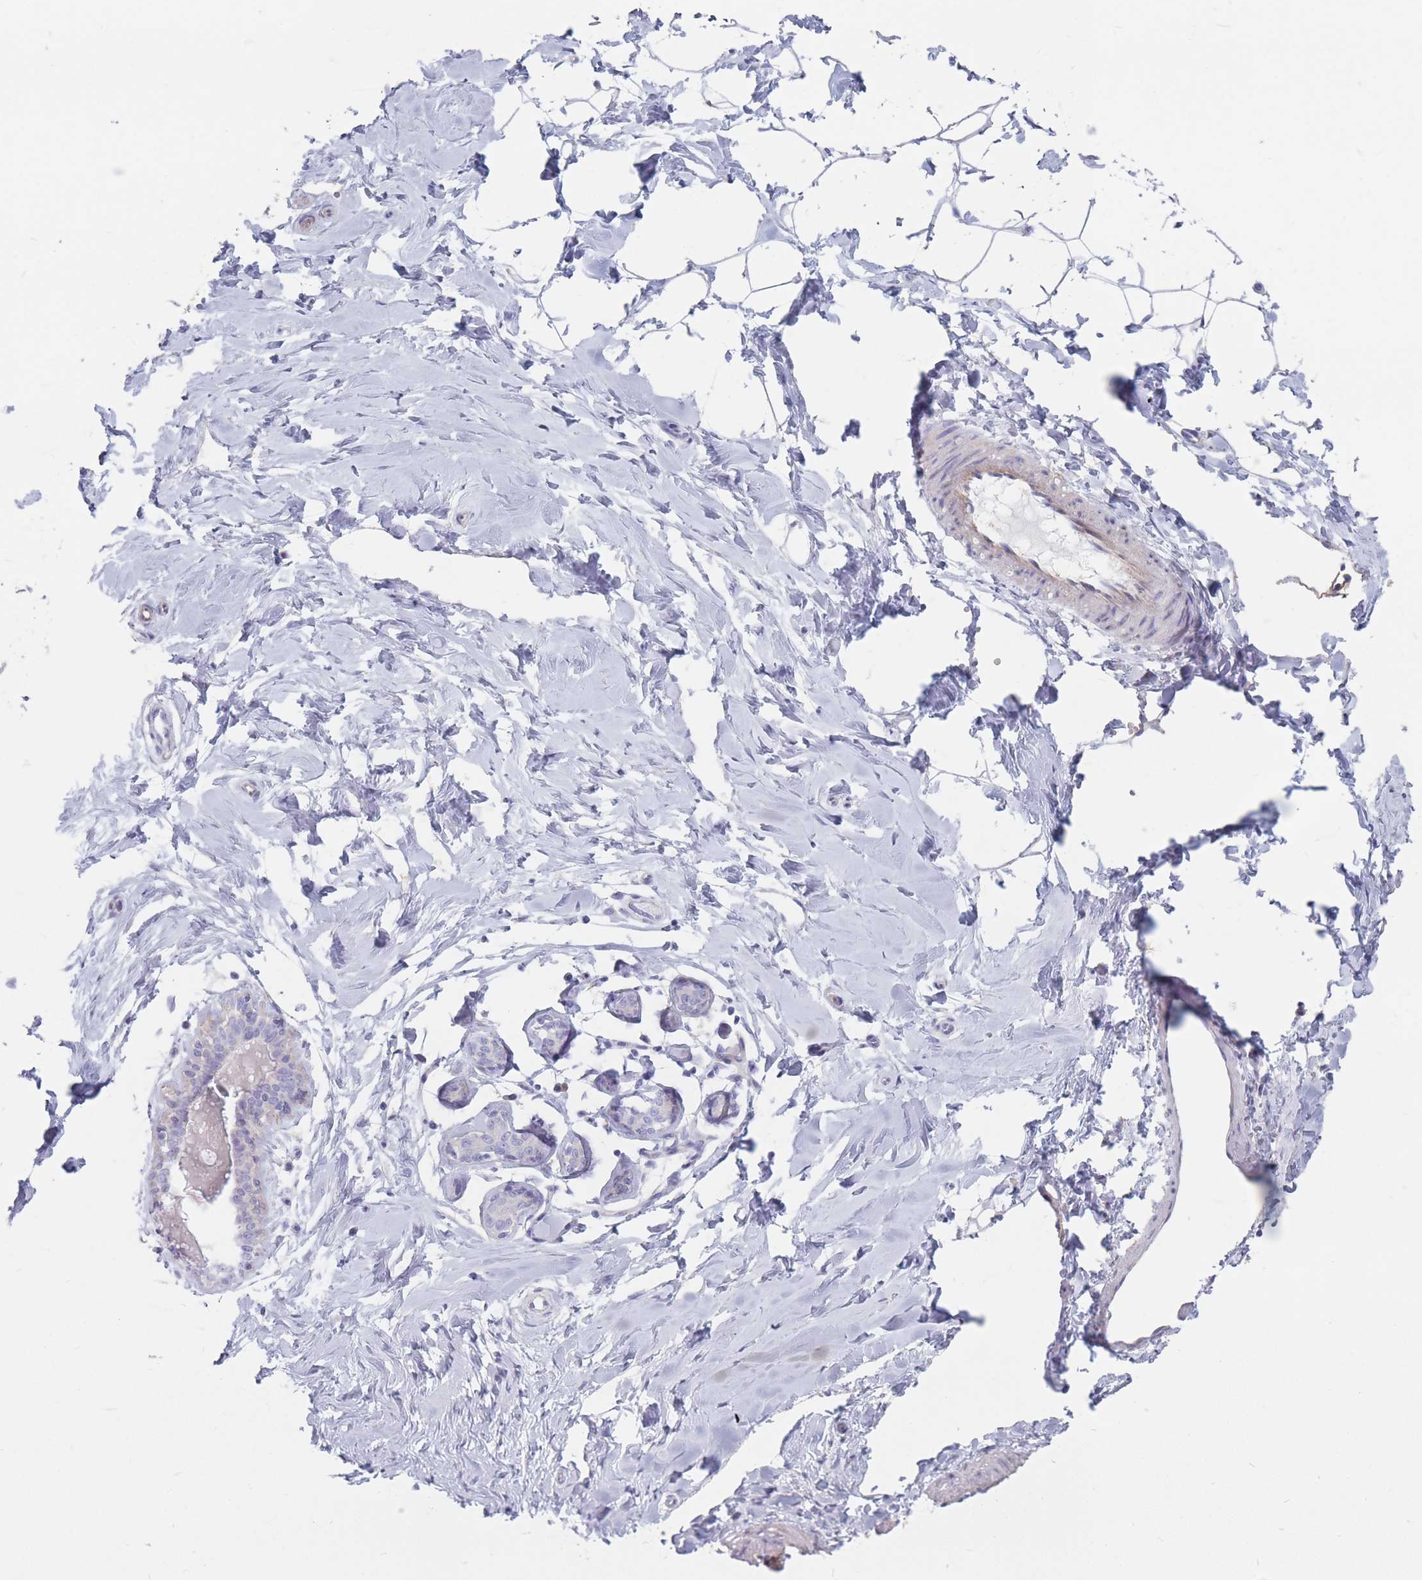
{"staining": {"intensity": "negative", "quantity": "none", "location": "none"}, "tissue": "breast", "cell_type": "Adipocytes", "image_type": "normal", "snomed": [{"axis": "morphology", "description": "Normal tissue, NOS"}, {"axis": "topography", "description": "Breast"}], "caption": "An immunohistochemistry (IHC) micrograph of benign breast is shown. There is no staining in adipocytes of breast.", "gene": "PLPP1", "patient": {"sex": "female", "age": 23}}